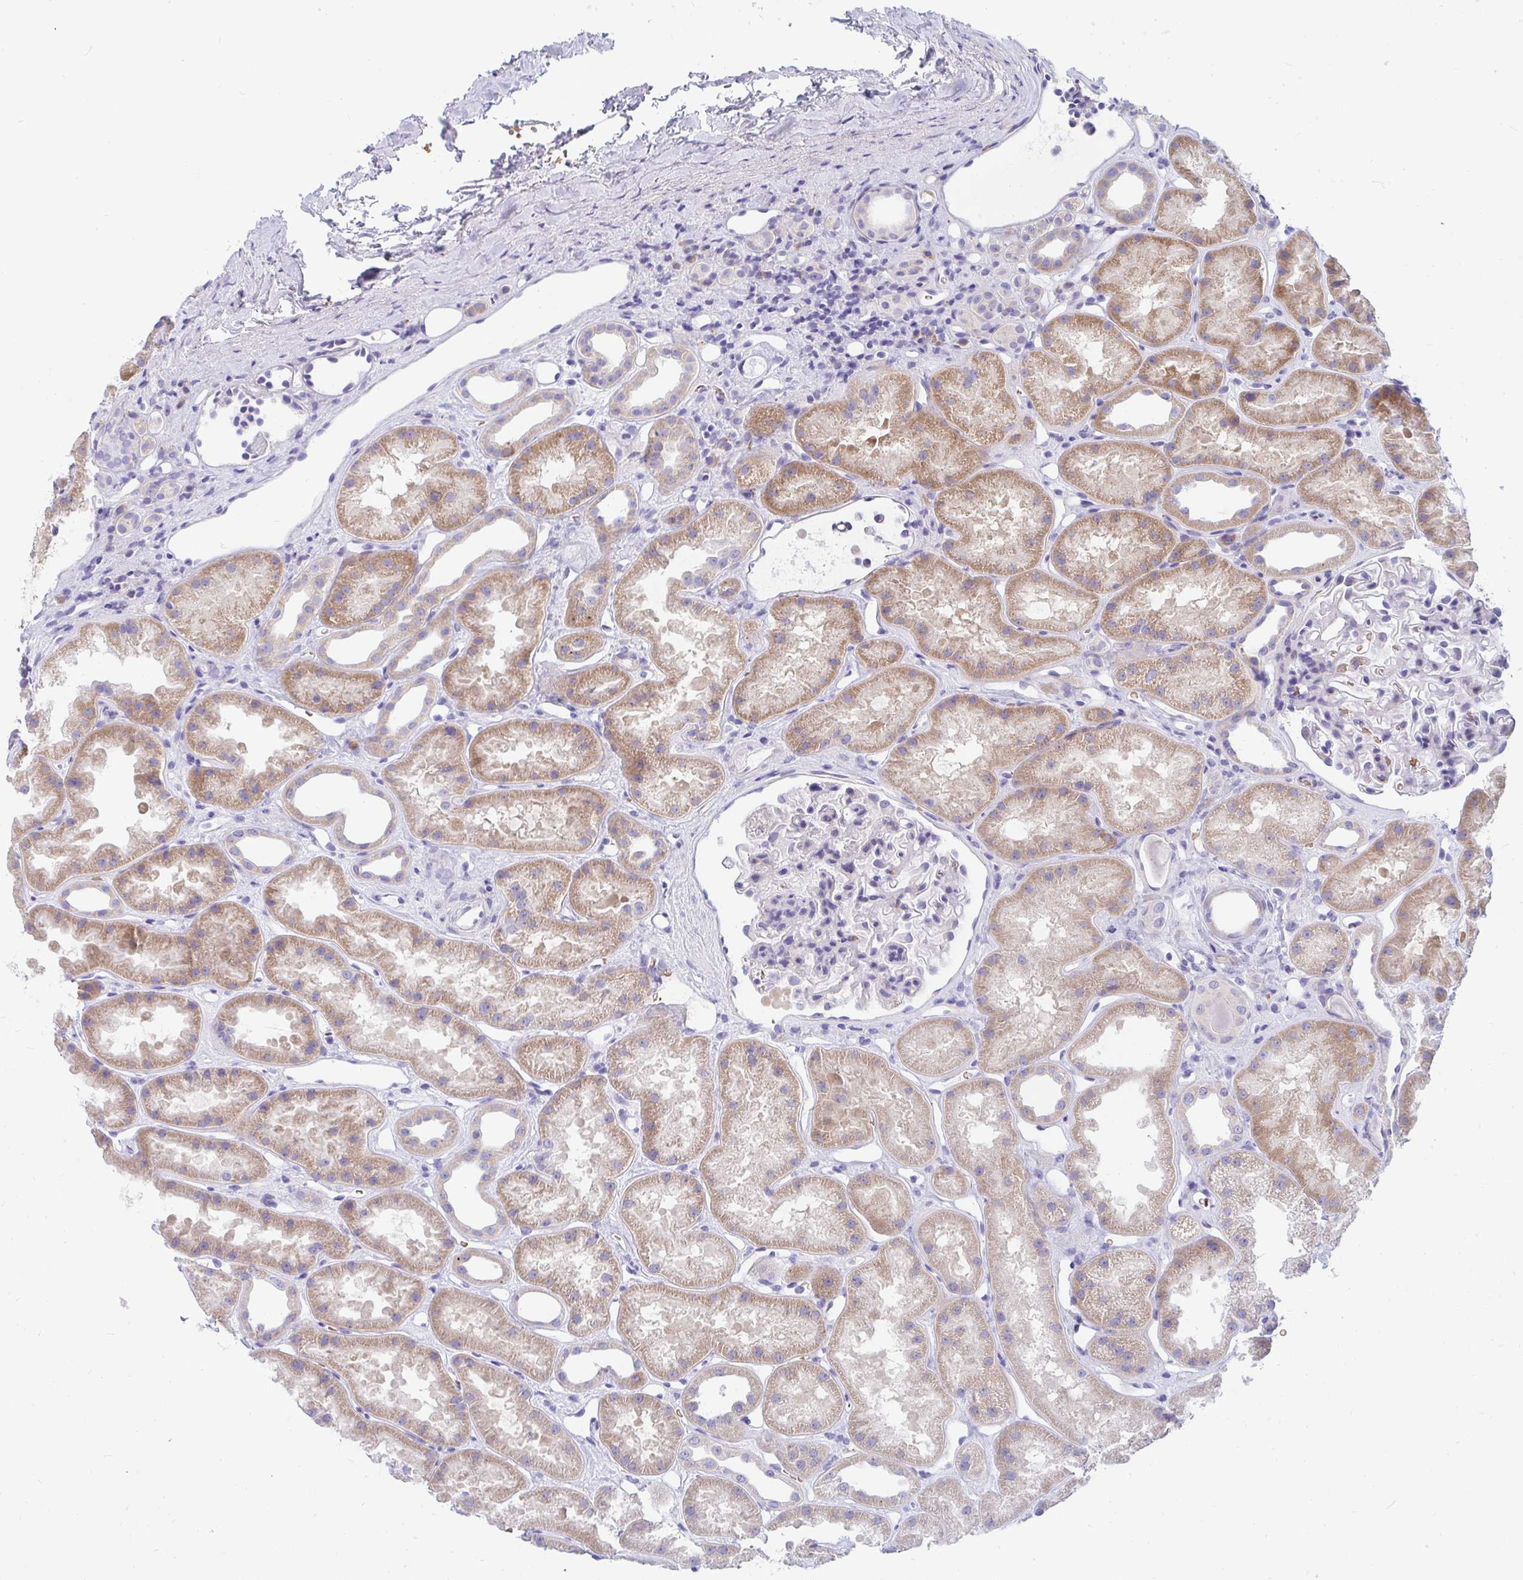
{"staining": {"intensity": "negative", "quantity": "none", "location": "none"}, "tissue": "kidney", "cell_type": "Cells in glomeruli", "image_type": "normal", "snomed": [{"axis": "morphology", "description": "Normal tissue, NOS"}, {"axis": "topography", "description": "Kidney"}], "caption": "DAB immunohistochemical staining of normal human kidney shows no significant staining in cells in glomeruli. (DAB immunohistochemistry (IHC), high magnification).", "gene": "MROH2B", "patient": {"sex": "male", "age": 61}}